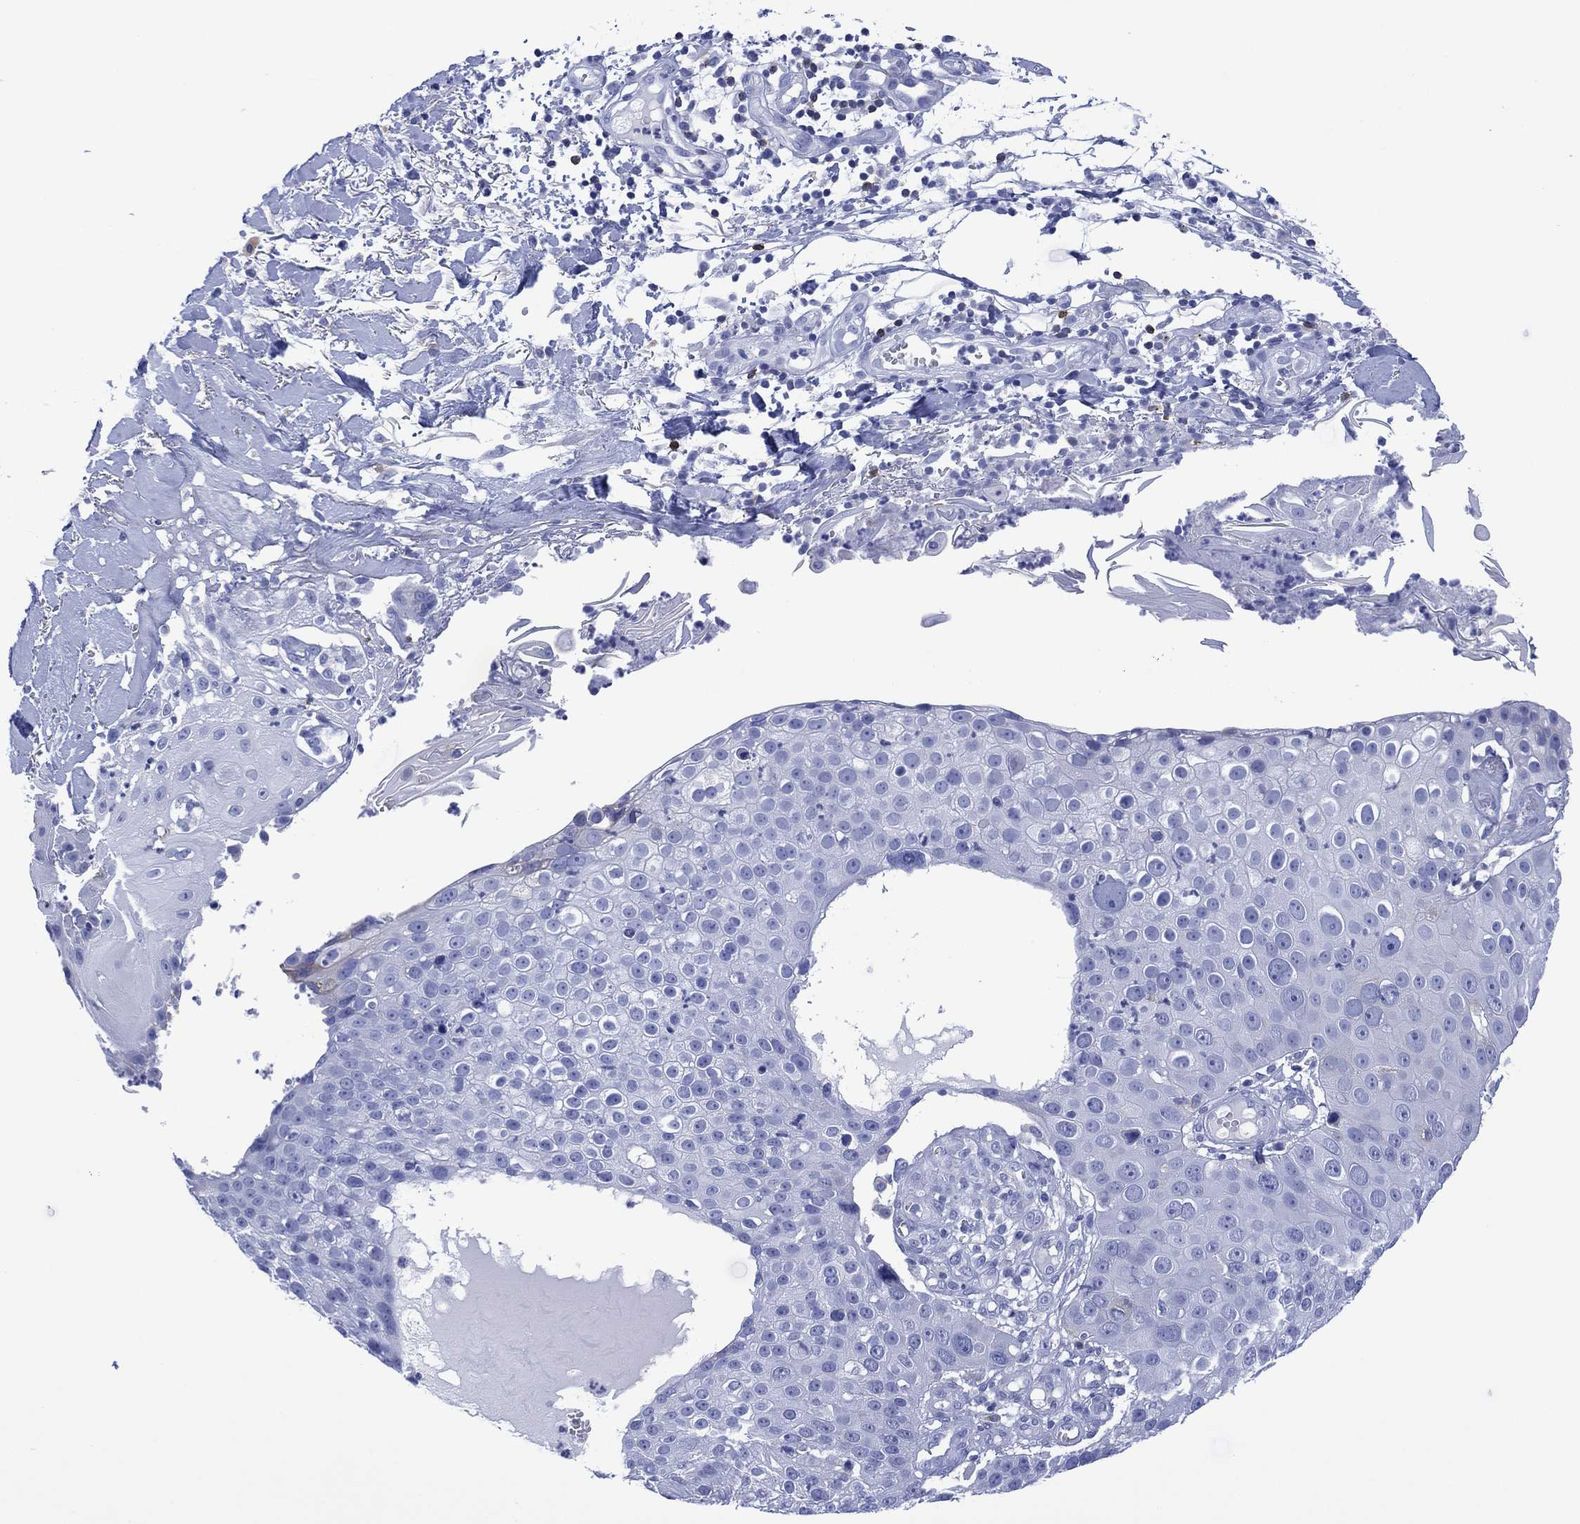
{"staining": {"intensity": "negative", "quantity": "none", "location": "none"}, "tissue": "skin cancer", "cell_type": "Tumor cells", "image_type": "cancer", "snomed": [{"axis": "morphology", "description": "Squamous cell carcinoma, NOS"}, {"axis": "topography", "description": "Skin"}], "caption": "An IHC micrograph of skin cancer is shown. There is no staining in tumor cells of skin cancer.", "gene": "DPP4", "patient": {"sex": "male", "age": 71}}